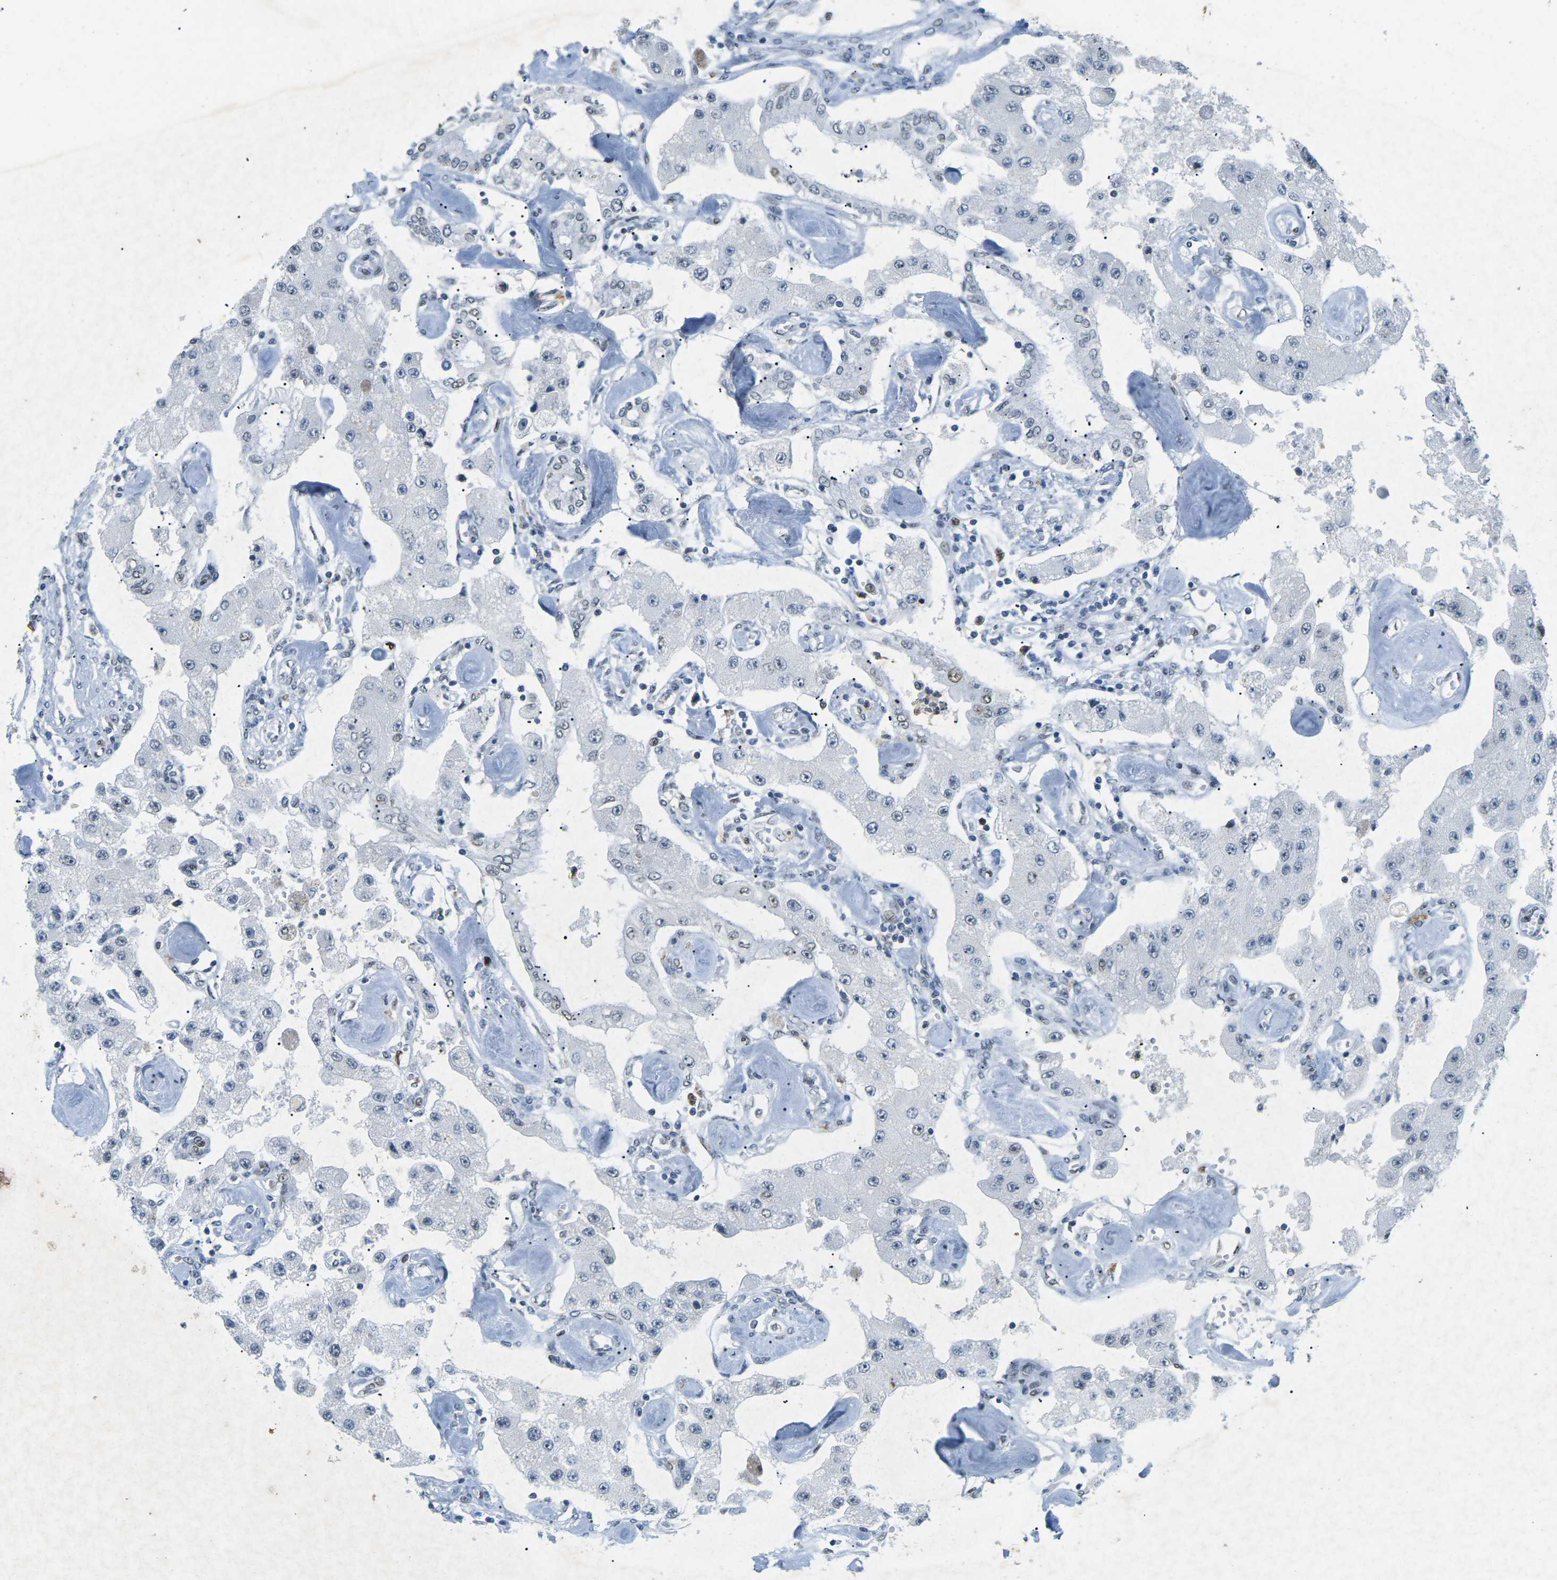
{"staining": {"intensity": "moderate", "quantity": "<25%", "location": "nuclear"}, "tissue": "carcinoid", "cell_type": "Tumor cells", "image_type": "cancer", "snomed": [{"axis": "morphology", "description": "Carcinoid, malignant, NOS"}, {"axis": "topography", "description": "Pancreas"}], "caption": "Tumor cells display moderate nuclear expression in about <25% of cells in carcinoid. (DAB IHC with brightfield microscopy, high magnification).", "gene": "RB1", "patient": {"sex": "male", "age": 41}}